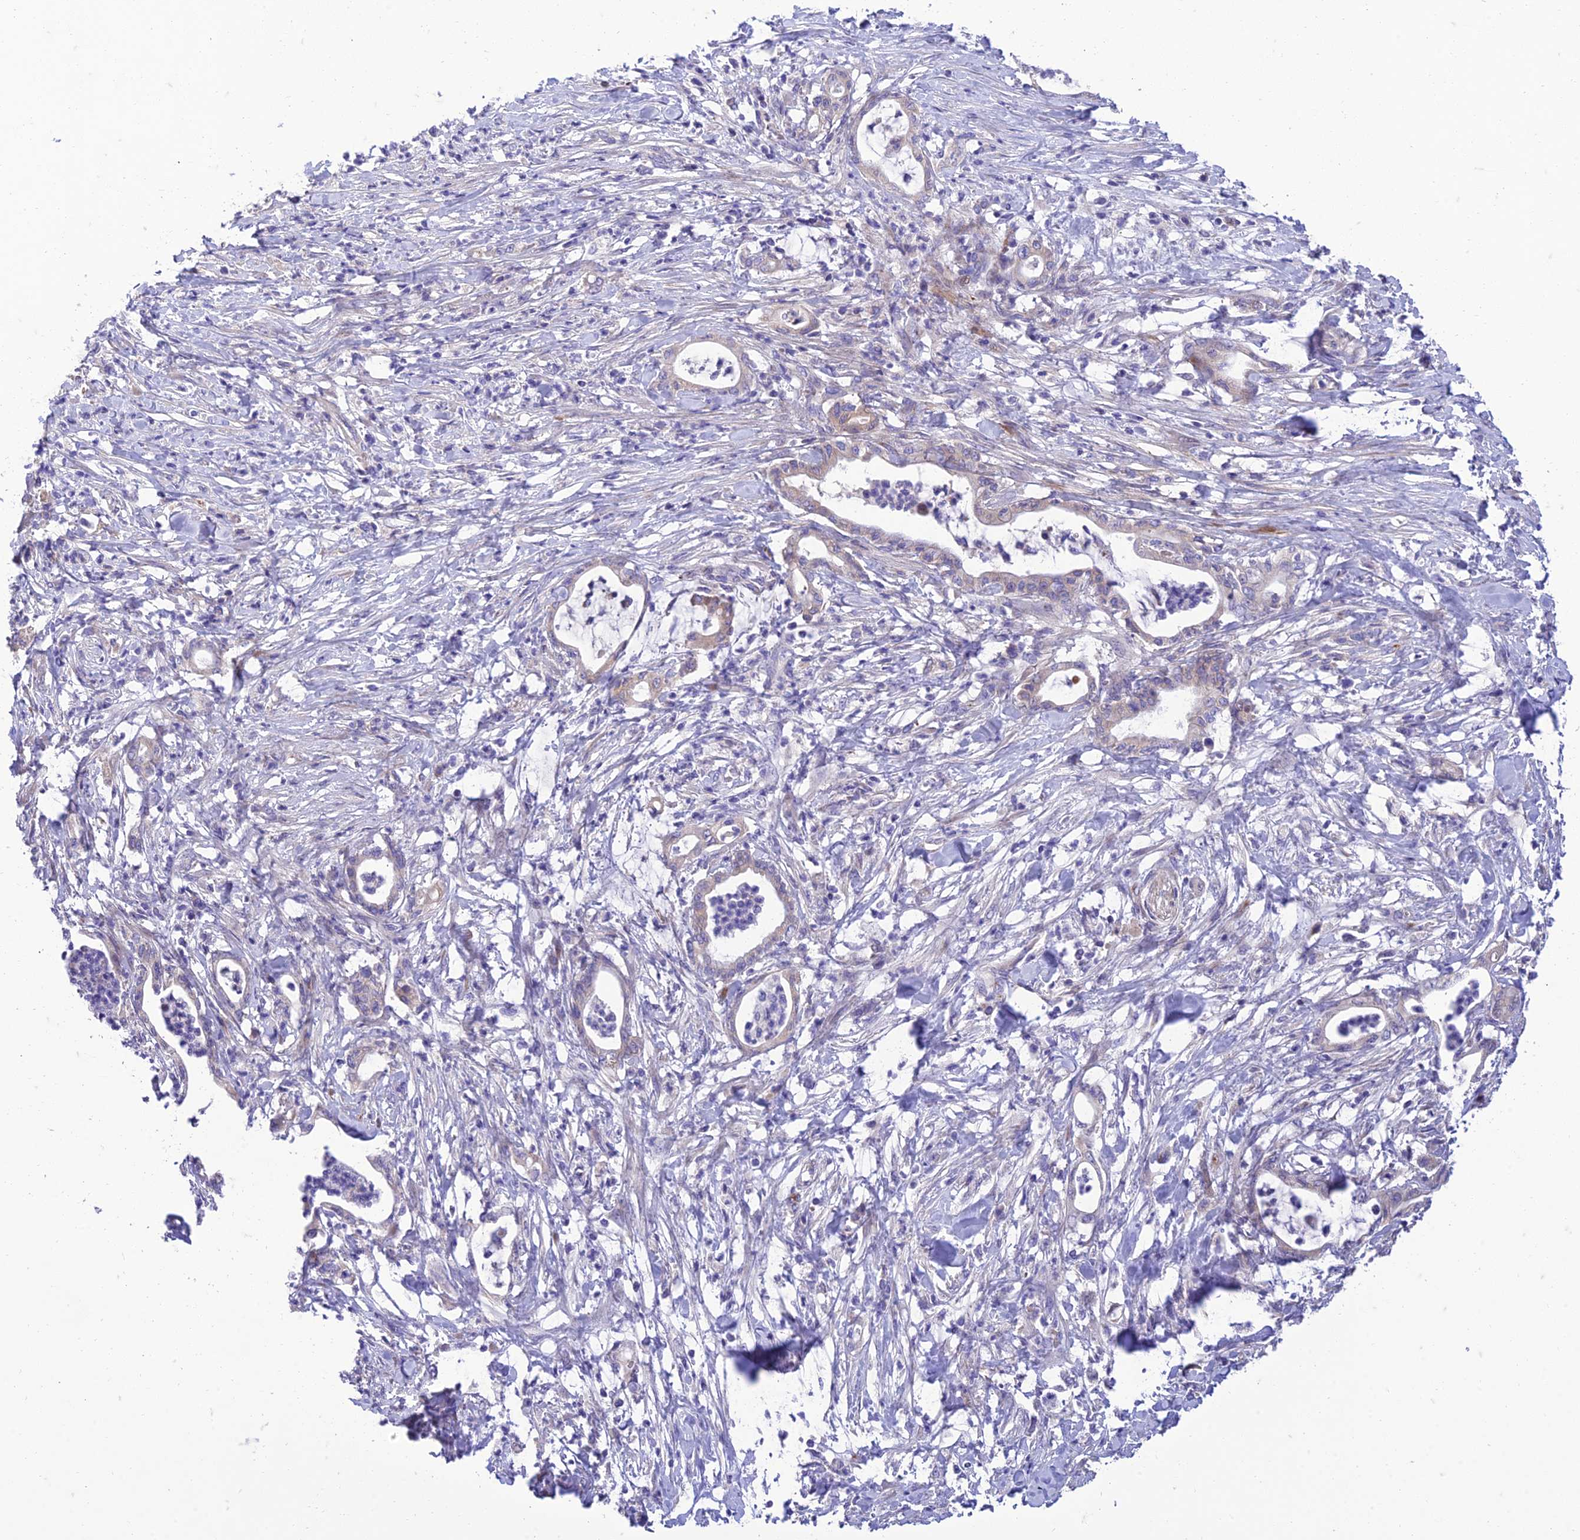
{"staining": {"intensity": "negative", "quantity": "none", "location": "none"}, "tissue": "pancreatic cancer", "cell_type": "Tumor cells", "image_type": "cancer", "snomed": [{"axis": "morphology", "description": "Adenocarcinoma, NOS"}, {"axis": "topography", "description": "Pancreas"}], "caption": "The immunohistochemistry histopathology image has no significant staining in tumor cells of pancreatic adenocarcinoma tissue.", "gene": "SEL1L3", "patient": {"sex": "female", "age": 55}}